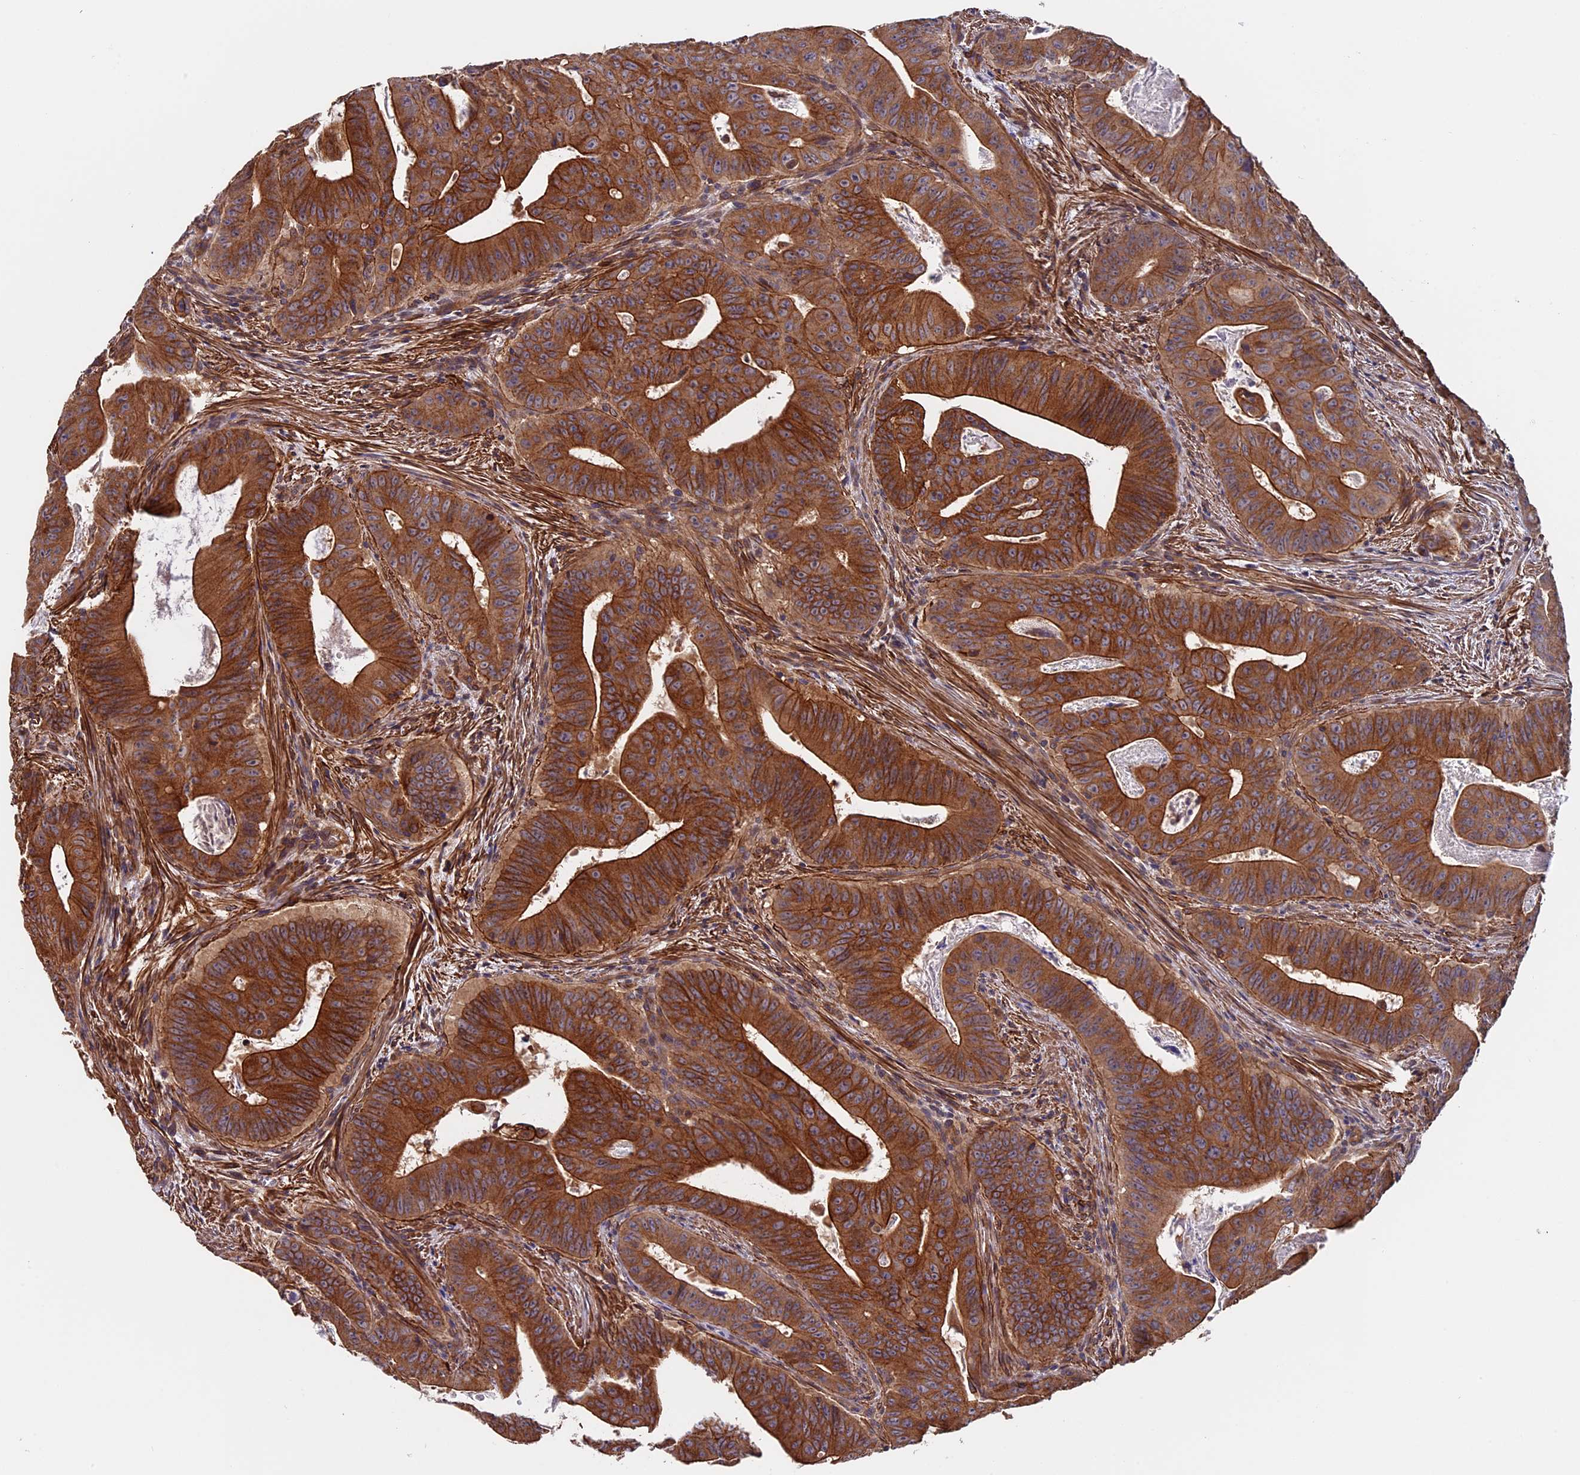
{"staining": {"intensity": "strong", "quantity": ">75%", "location": "cytoplasmic/membranous"}, "tissue": "colorectal cancer", "cell_type": "Tumor cells", "image_type": "cancer", "snomed": [{"axis": "morphology", "description": "Adenocarcinoma, NOS"}, {"axis": "topography", "description": "Rectum"}], "caption": "High-power microscopy captured an immunohistochemistry micrograph of colorectal cancer, revealing strong cytoplasmic/membranous staining in about >75% of tumor cells. The protein of interest is shown in brown color, while the nuclei are stained blue.", "gene": "SLC9A5", "patient": {"sex": "female", "age": 75}}